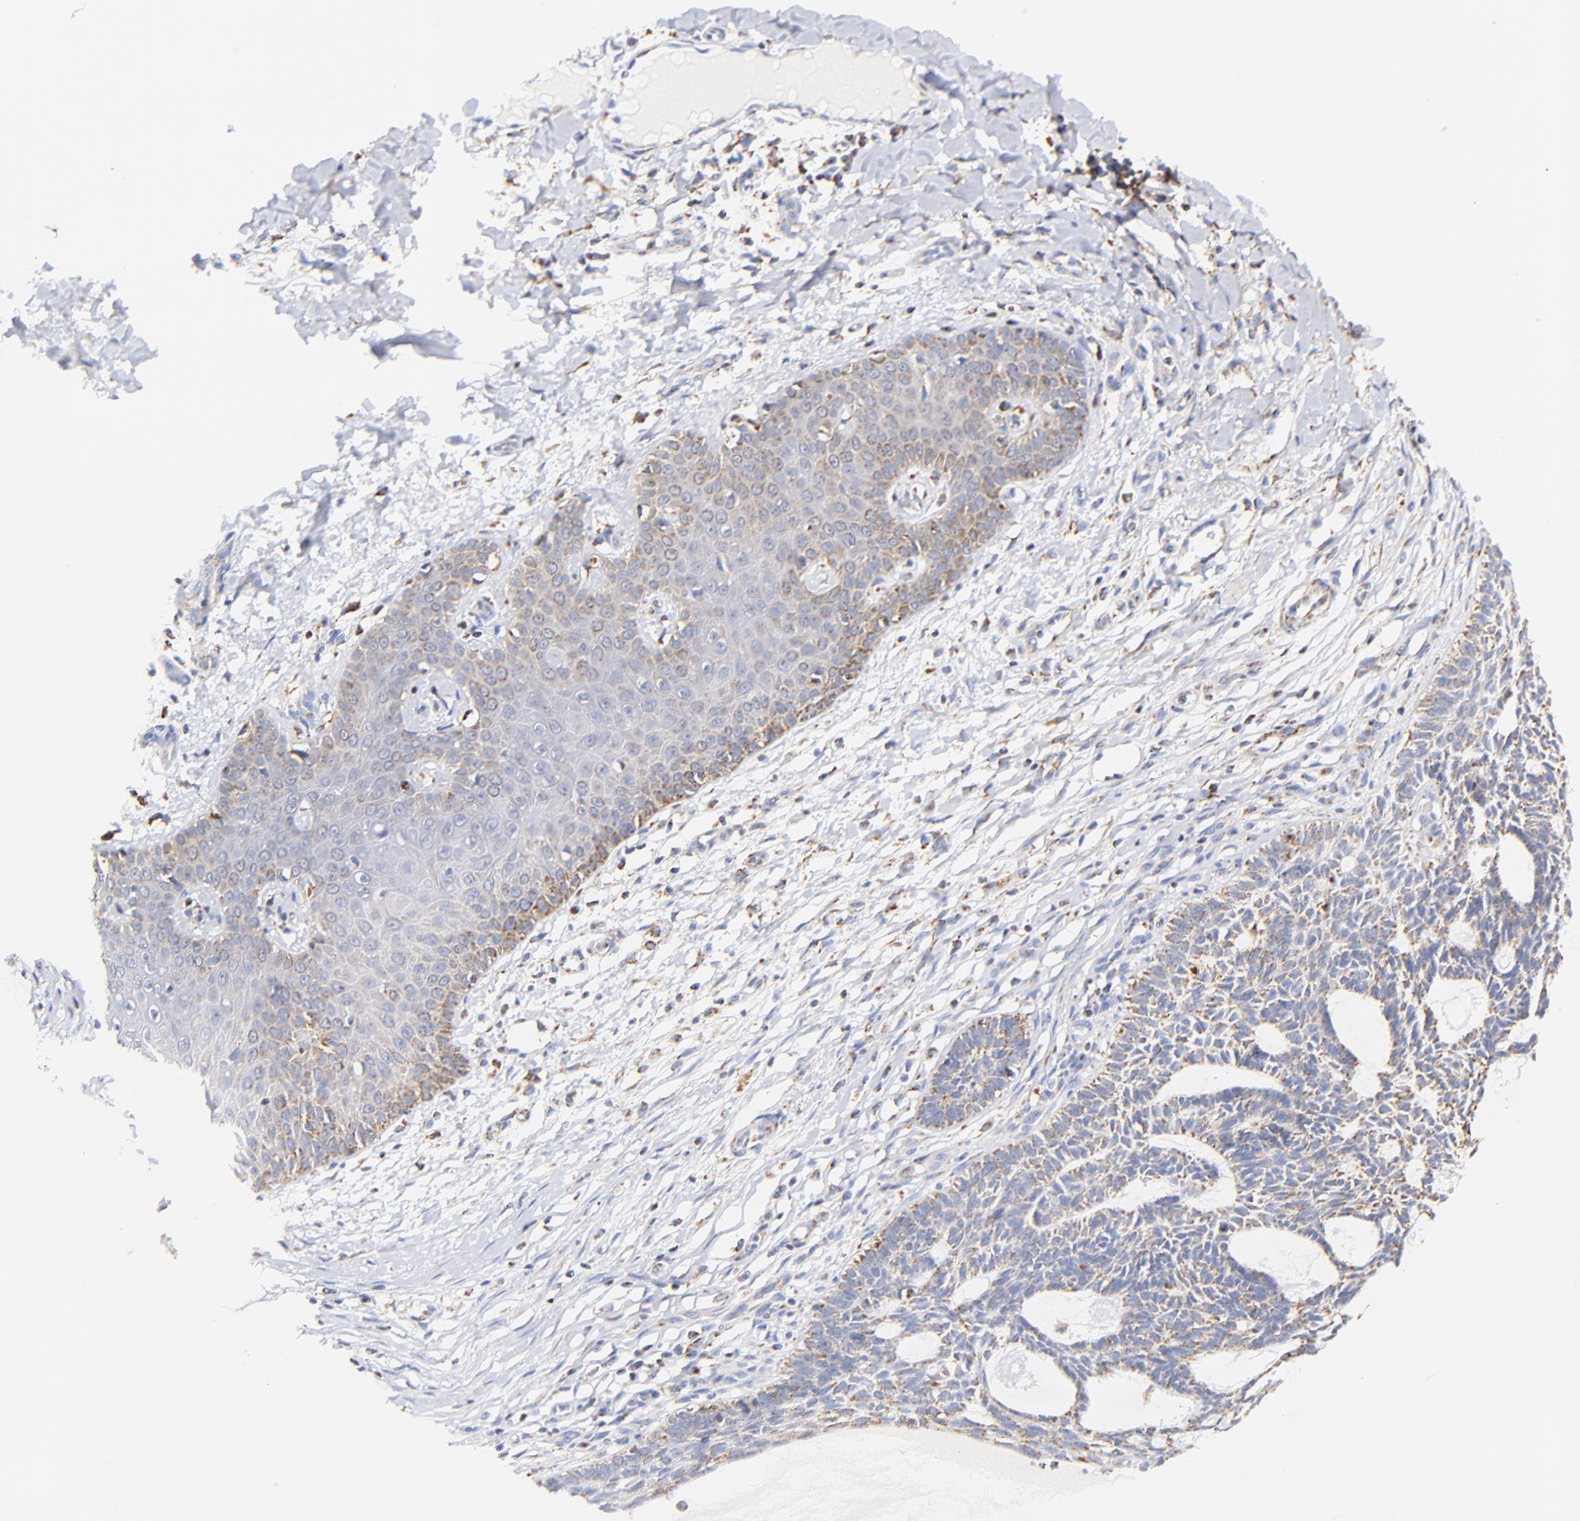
{"staining": {"intensity": "moderate", "quantity": "25%-75%", "location": "cytoplasmic/membranous"}, "tissue": "skin cancer", "cell_type": "Tumor cells", "image_type": "cancer", "snomed": [{"axis": "morphology", "description": "Basal cell carcinoma"}, {"axis": "topography", "description": "Skin"}], "caption": "A photomicrograph of basal cell carcinoma (skin) stained for a protein reveals moderate cytoplasmic/membranous brown staining in tumor cells.", "gene": "ATP5F1D", "patient": {"sex": "male", "age": 67}}